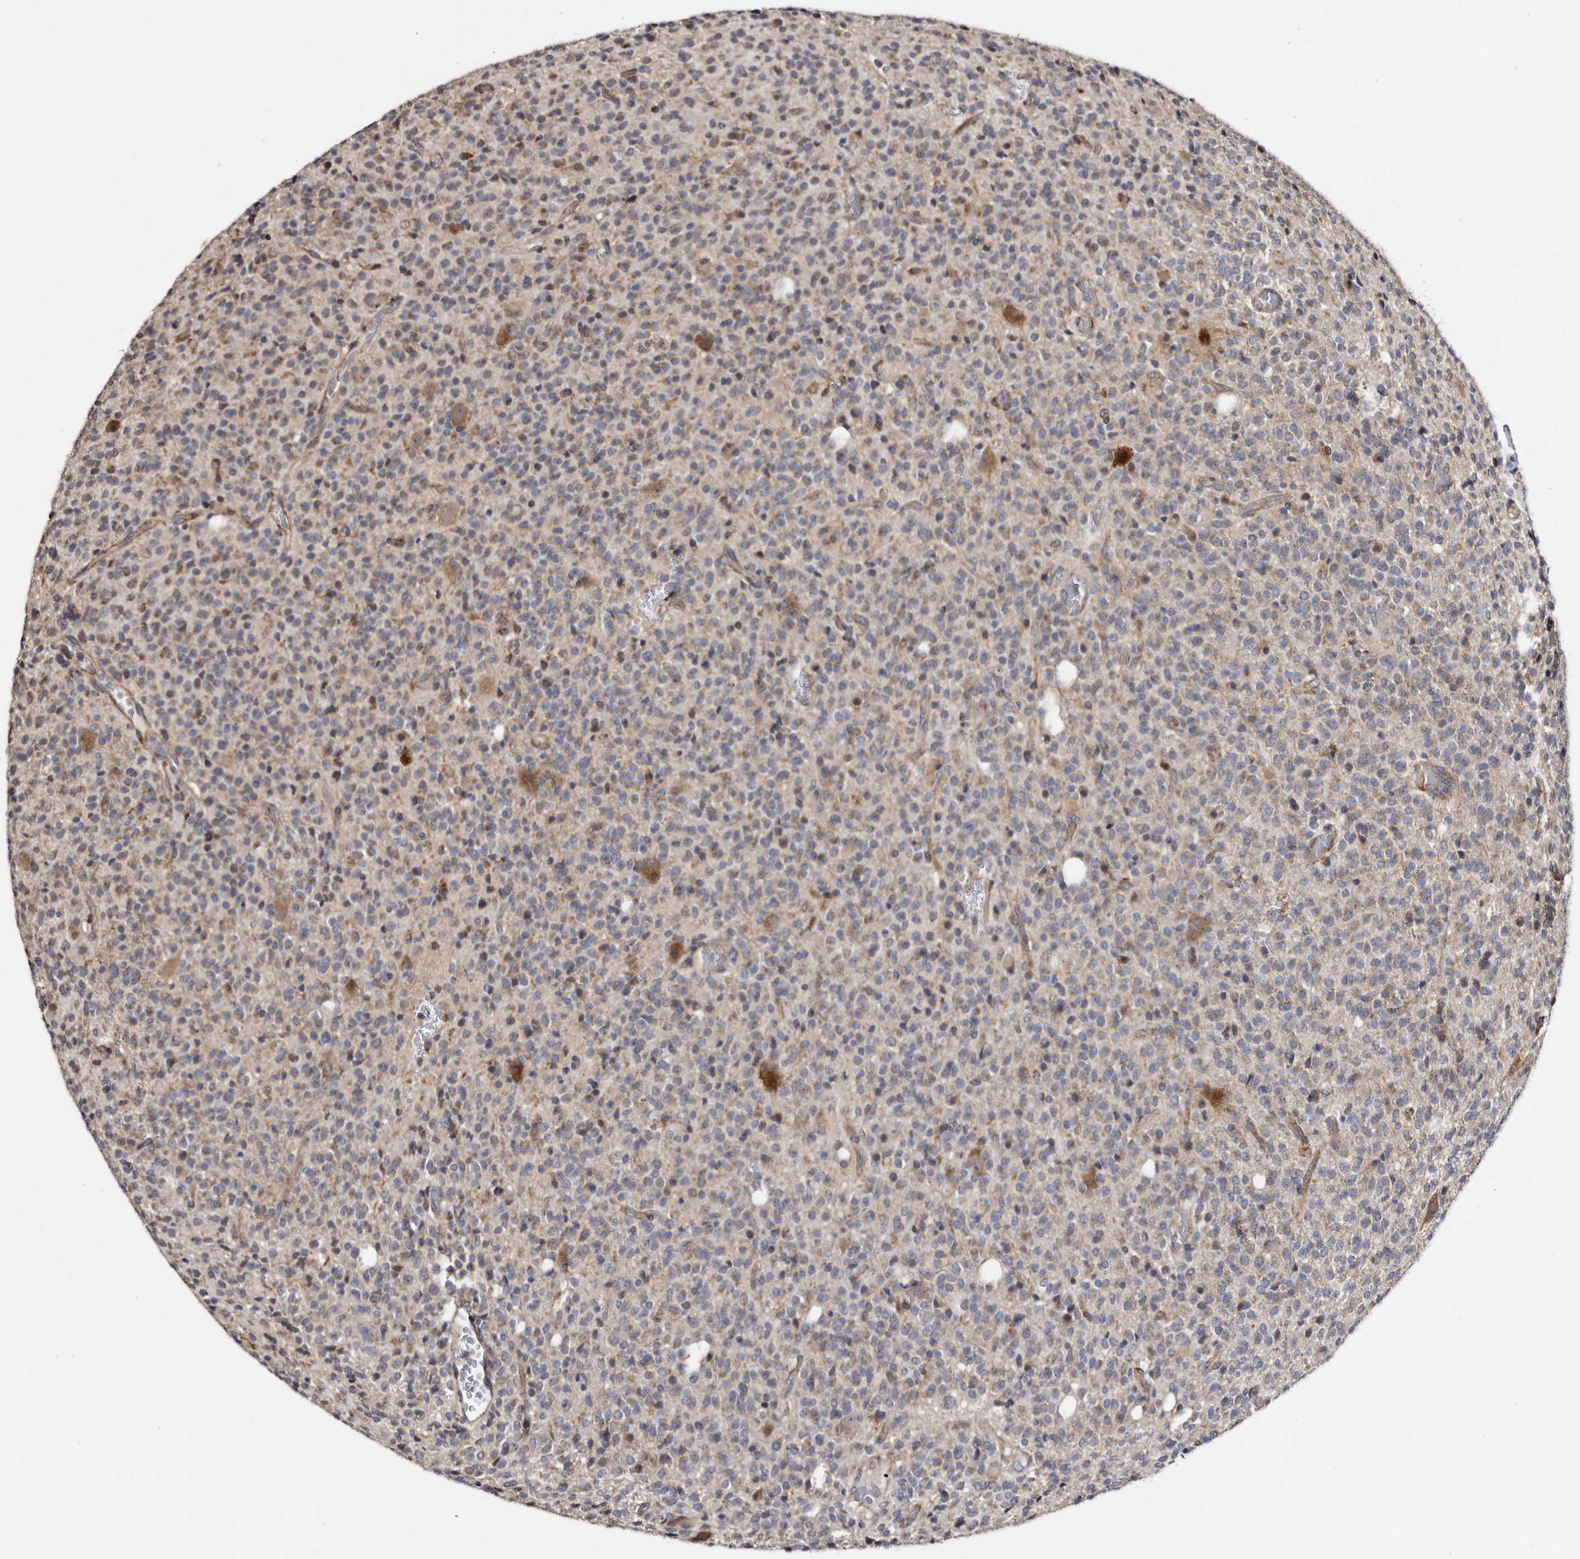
{"staining": {"intensity": "weak", "quantity": "<25%", "location": "cytoplasmic/membranous"}, "tissue": "glioma", "cell_type": "Tumor cells", "image_type": "cancer", "snomed": [{"axis": "morphology", "description": "Glioma, malignant, High grade"}, {"axis": "topography", "description": "Brain"}], "caption": "There is no significant expression in tumor cells of glioma.", "gene": "ARMCX2", "patient": {"sex": "male", "age": 34}}